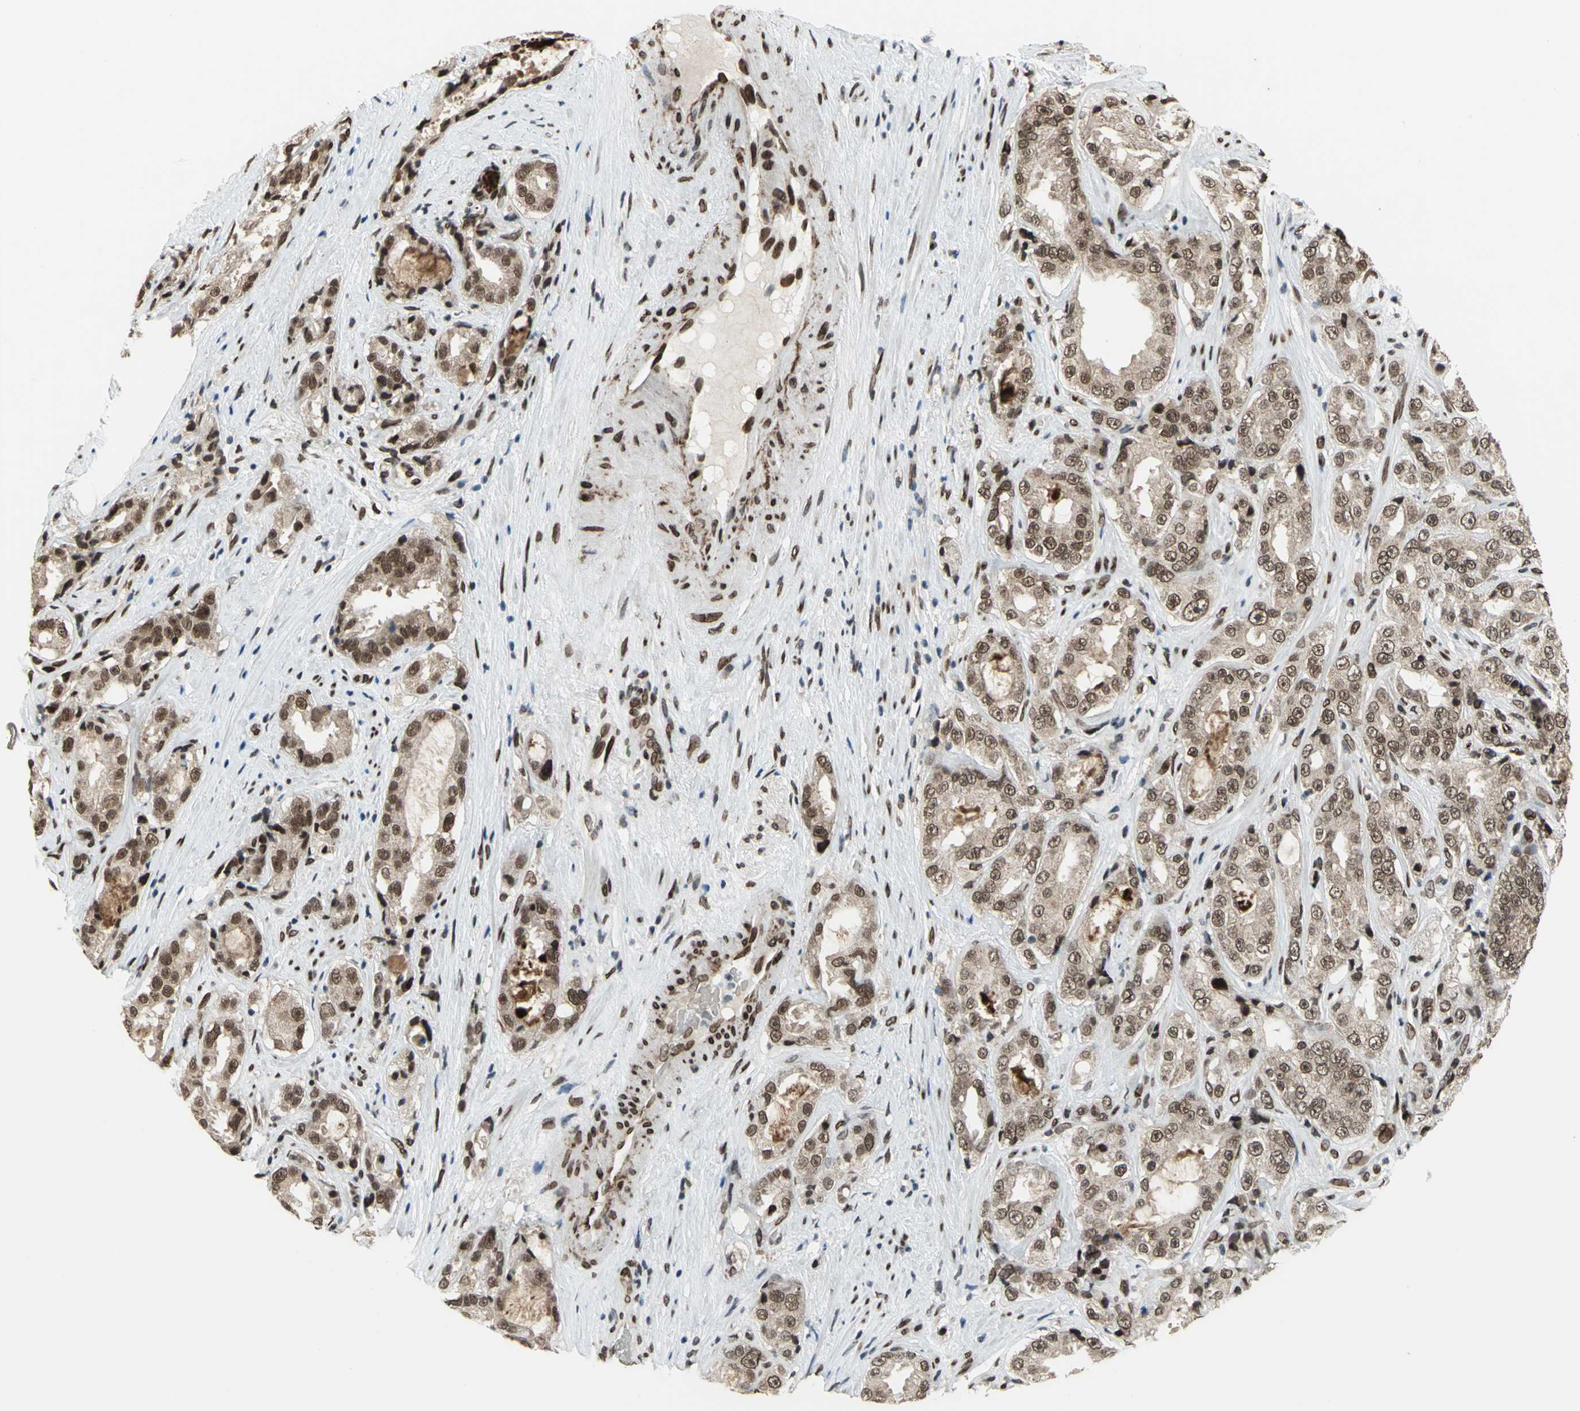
{"staining": {"intensity": "strong", "quantity": ">75%", "location": "cytoplasmic/membranous,nuclear"}, "tissue": "prostate cancer", "cell_type": "Tumor cells", "image_type": "cancer", "snomed": [{"axis": "morphology", "description": "Adenocarcinoma, High grade"}, {"axis": "topography", "description": "Prostate"}], "caption": "Human high-grade adenocarcinoma (prostate) stained with a brown dye shows strong cytoplasmic/membranous and nuclear positive expression in about >75% of tumor cells.", "gene": "ISY1", "patient": {"sex": "male", "age": 73}}